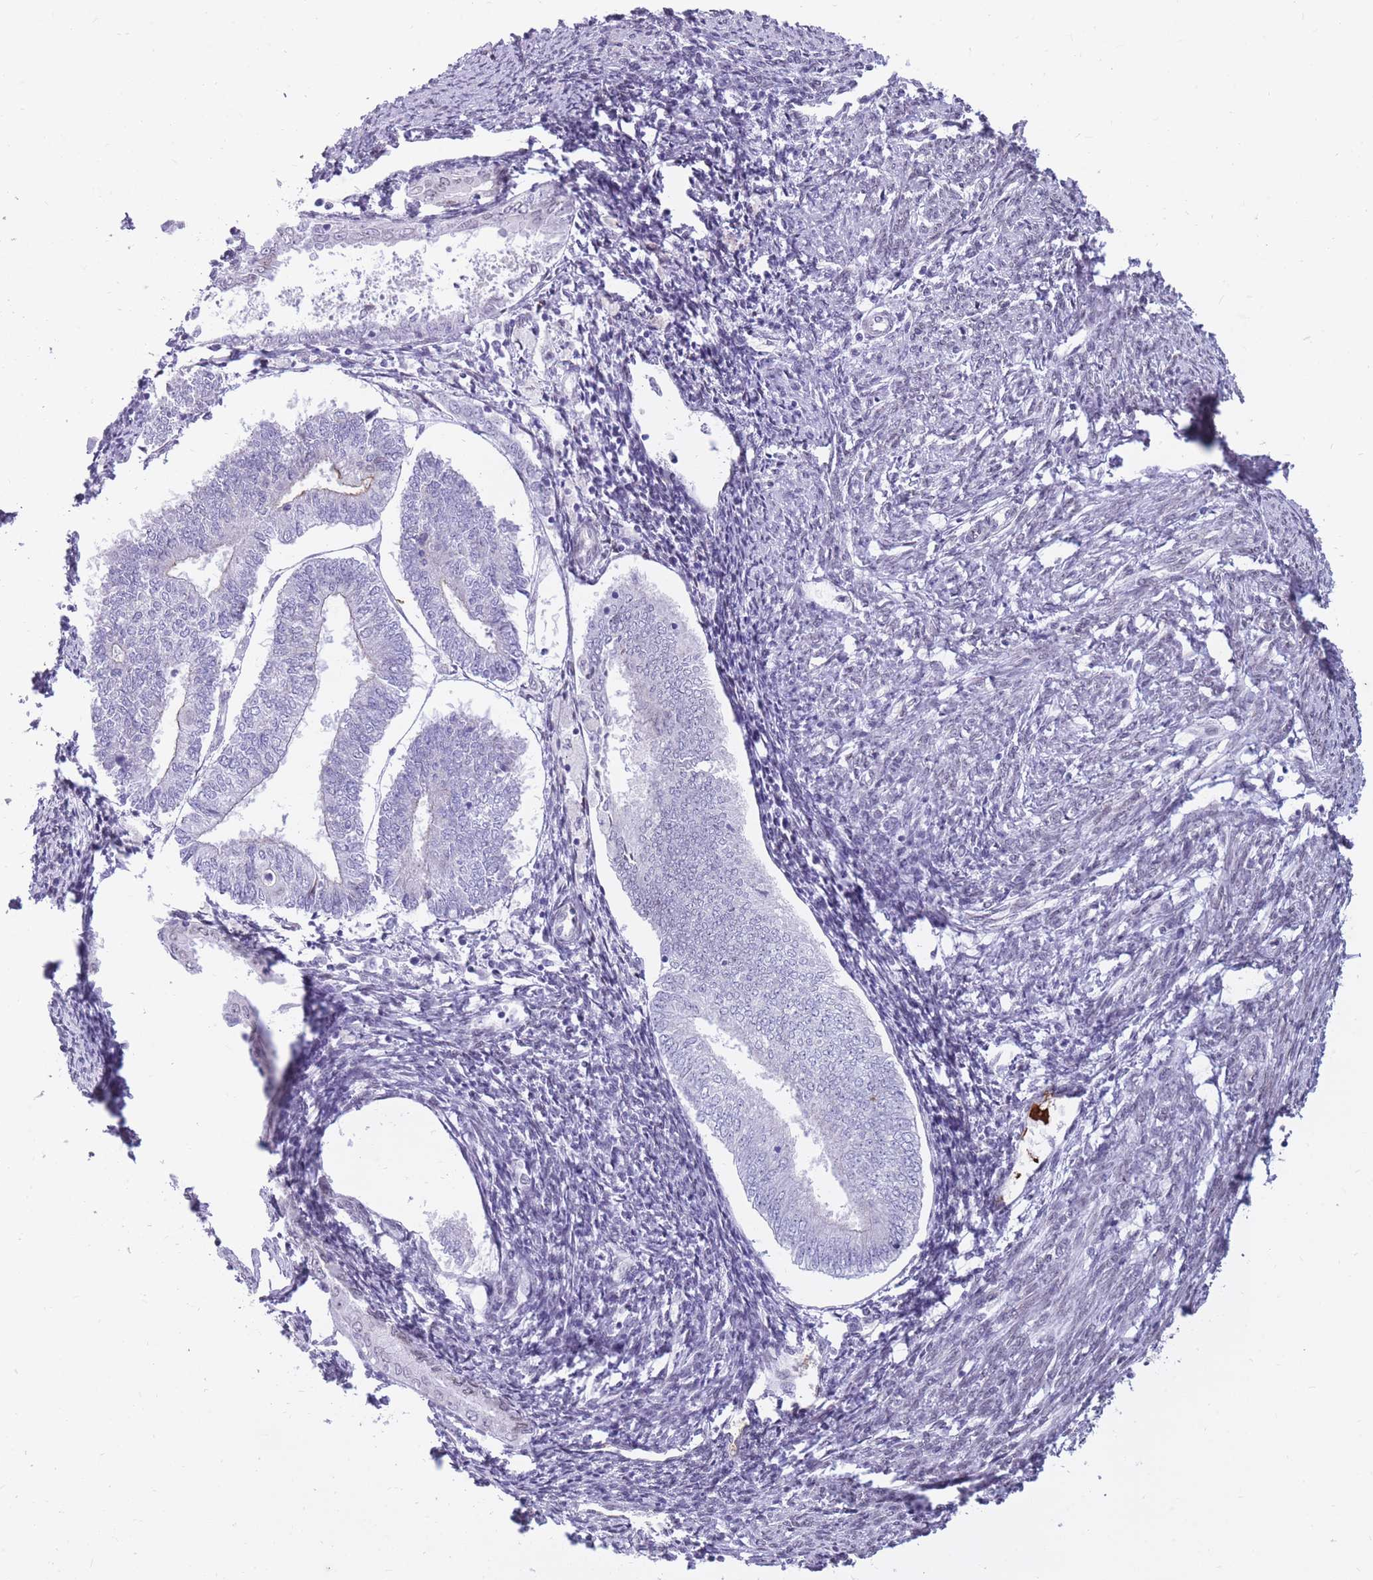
{"staining": {"intensity": "negative", "quantity": "none", "location": "none"}, "tissue": "smooth muscle", "cell_type": "Smooth muscle cells", "image_type": "normal", "snomed": [{"axis": "morphology", "description": "Normal tissue, NOS"}, {"axis": "topography", "description": "Smooth muscle"}, {"axis": "topography", "description": "Uterus"}], "caption": "The image displays no significant staining in smooth muscle cells of smooth muscle.", "gene": "HOOK2", "patient": {"sex": "female", "age": 59}}